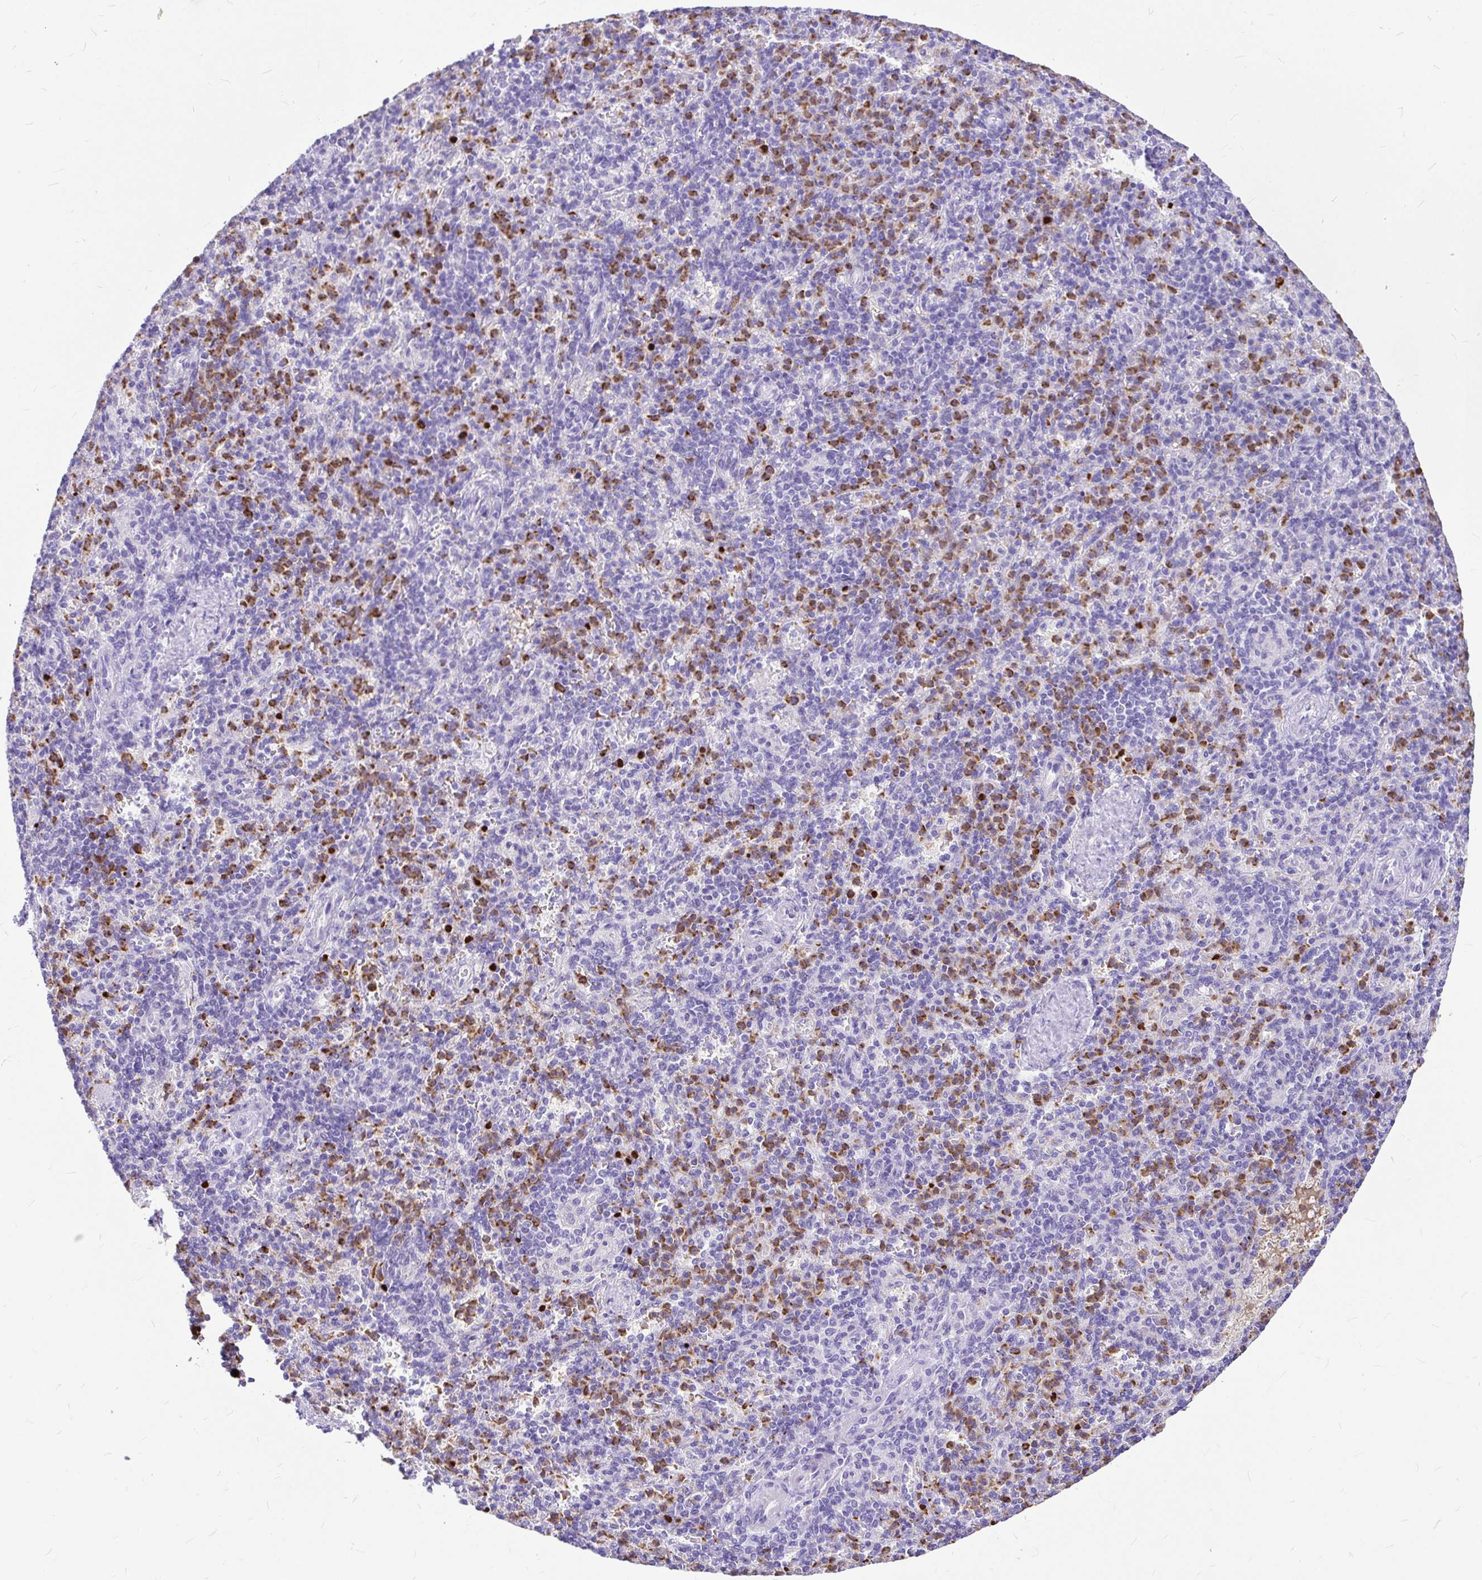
{"staining": {"intensity": "moderate", "quantity": "25%-75%", "location": "cytoplasmic/membranous"}, "tissue": "spleen", "cell_type": "Cells in red pulp", "image_type": "normal", "snomed": [{"axis": "morphology", "description": "Normal tissue, NOS"}, {"axis": "topography", "description": "Spleen"}], "caption": "This photomicrograph demonstrates immunohistochemistry (IHC) staining of unremarkable spleen, with medium moderate cytoplasmic/membranous positivity in approximately 25%-75% of cells in red pulp.", "gene": "CLEC1B", "patient": {"sex": "female", "age": 74}}